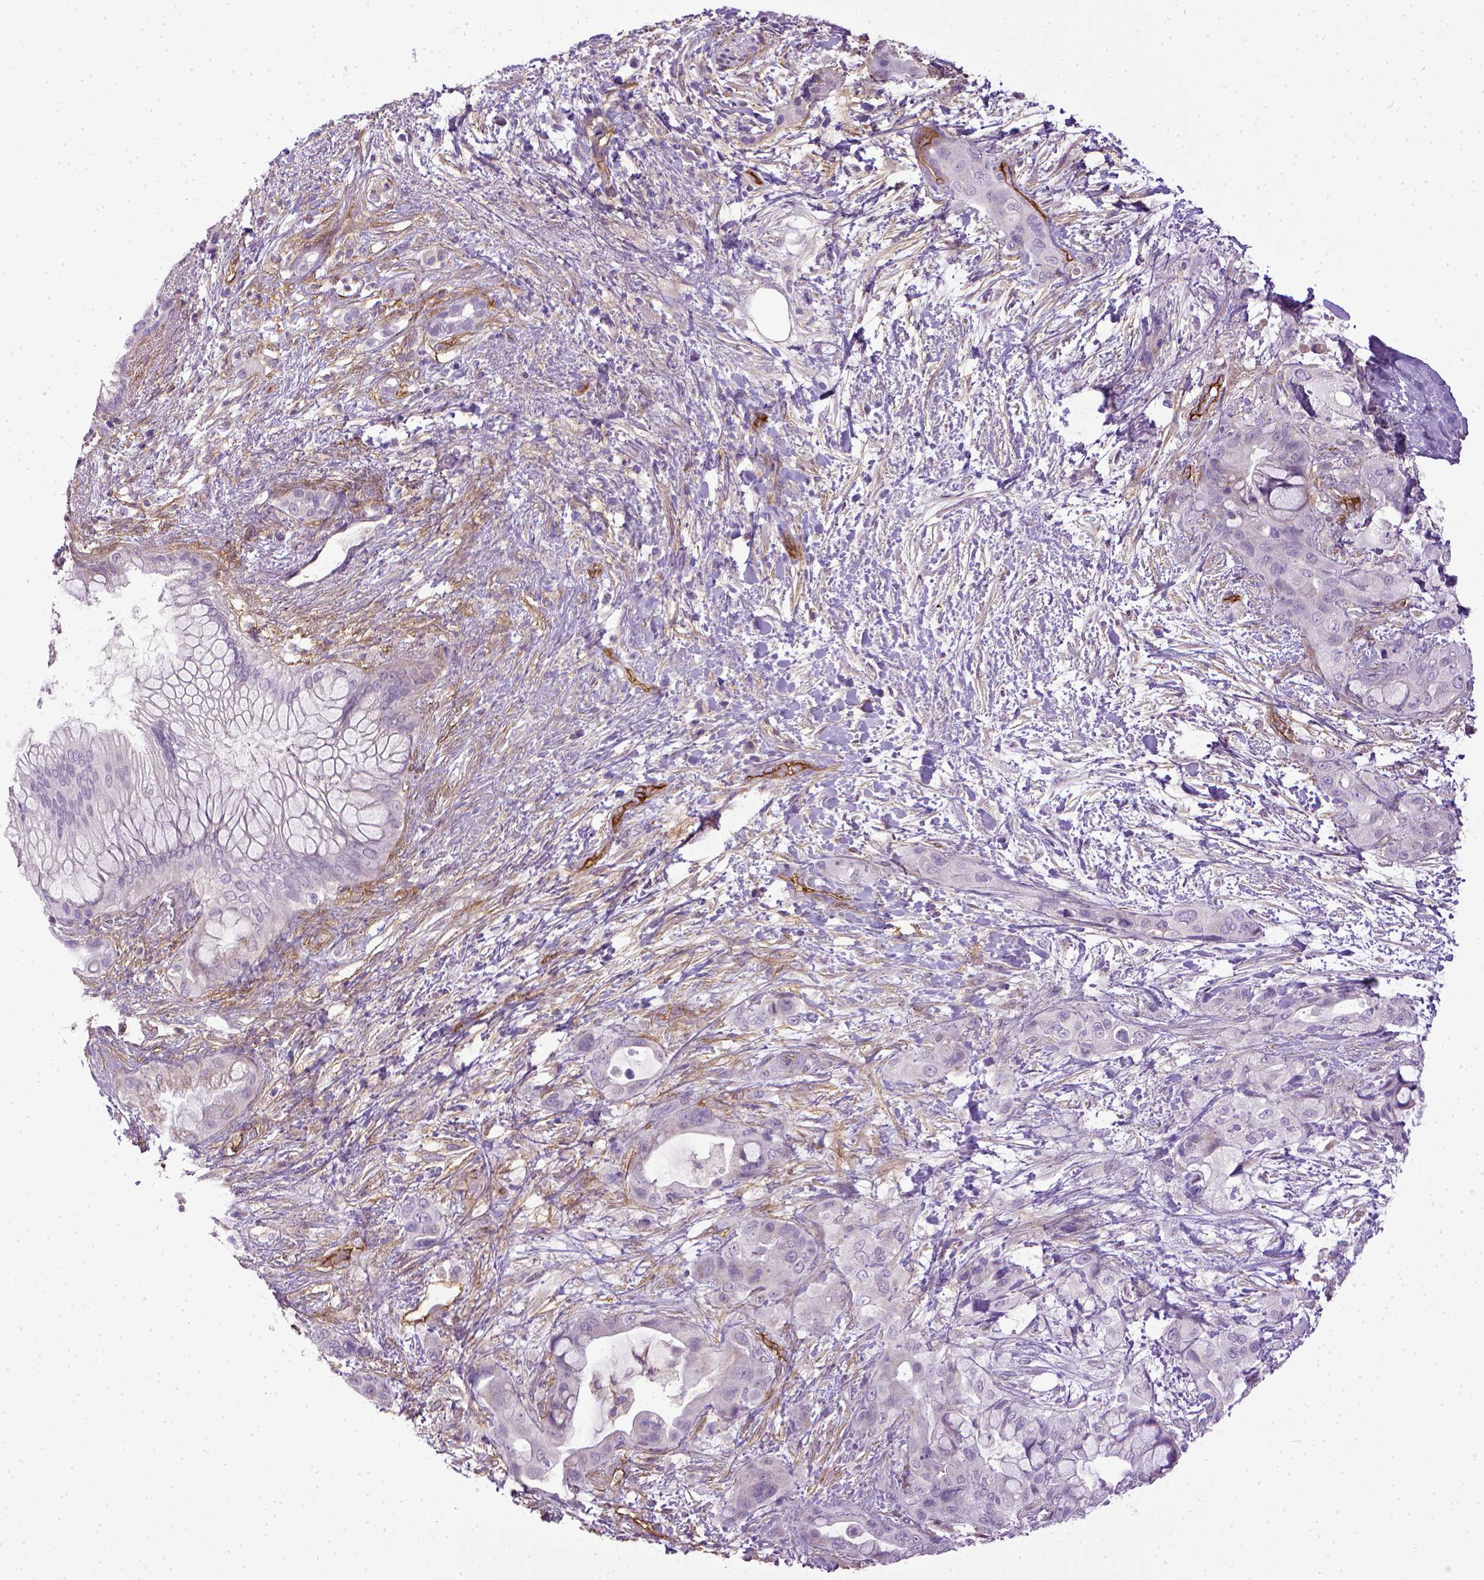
{"staining": {"intensity": "negative", "quantity": "none", "location": "none"}, "tissue": "pancreatic cancer", "cell_type": "Tumor cells", "image_type": "cancer", "snomed": [{"axis": "morphology", "description": "Adenocarcinoma, NOS"}, {"axis": "topography", "description": "Pancreas"}], "caption": "Tumor cells are negative for brown protein staining in adenocarcinoma (pancreatic).", "gene": "ENG", "patient": {"sex": "male", "age": 71}}